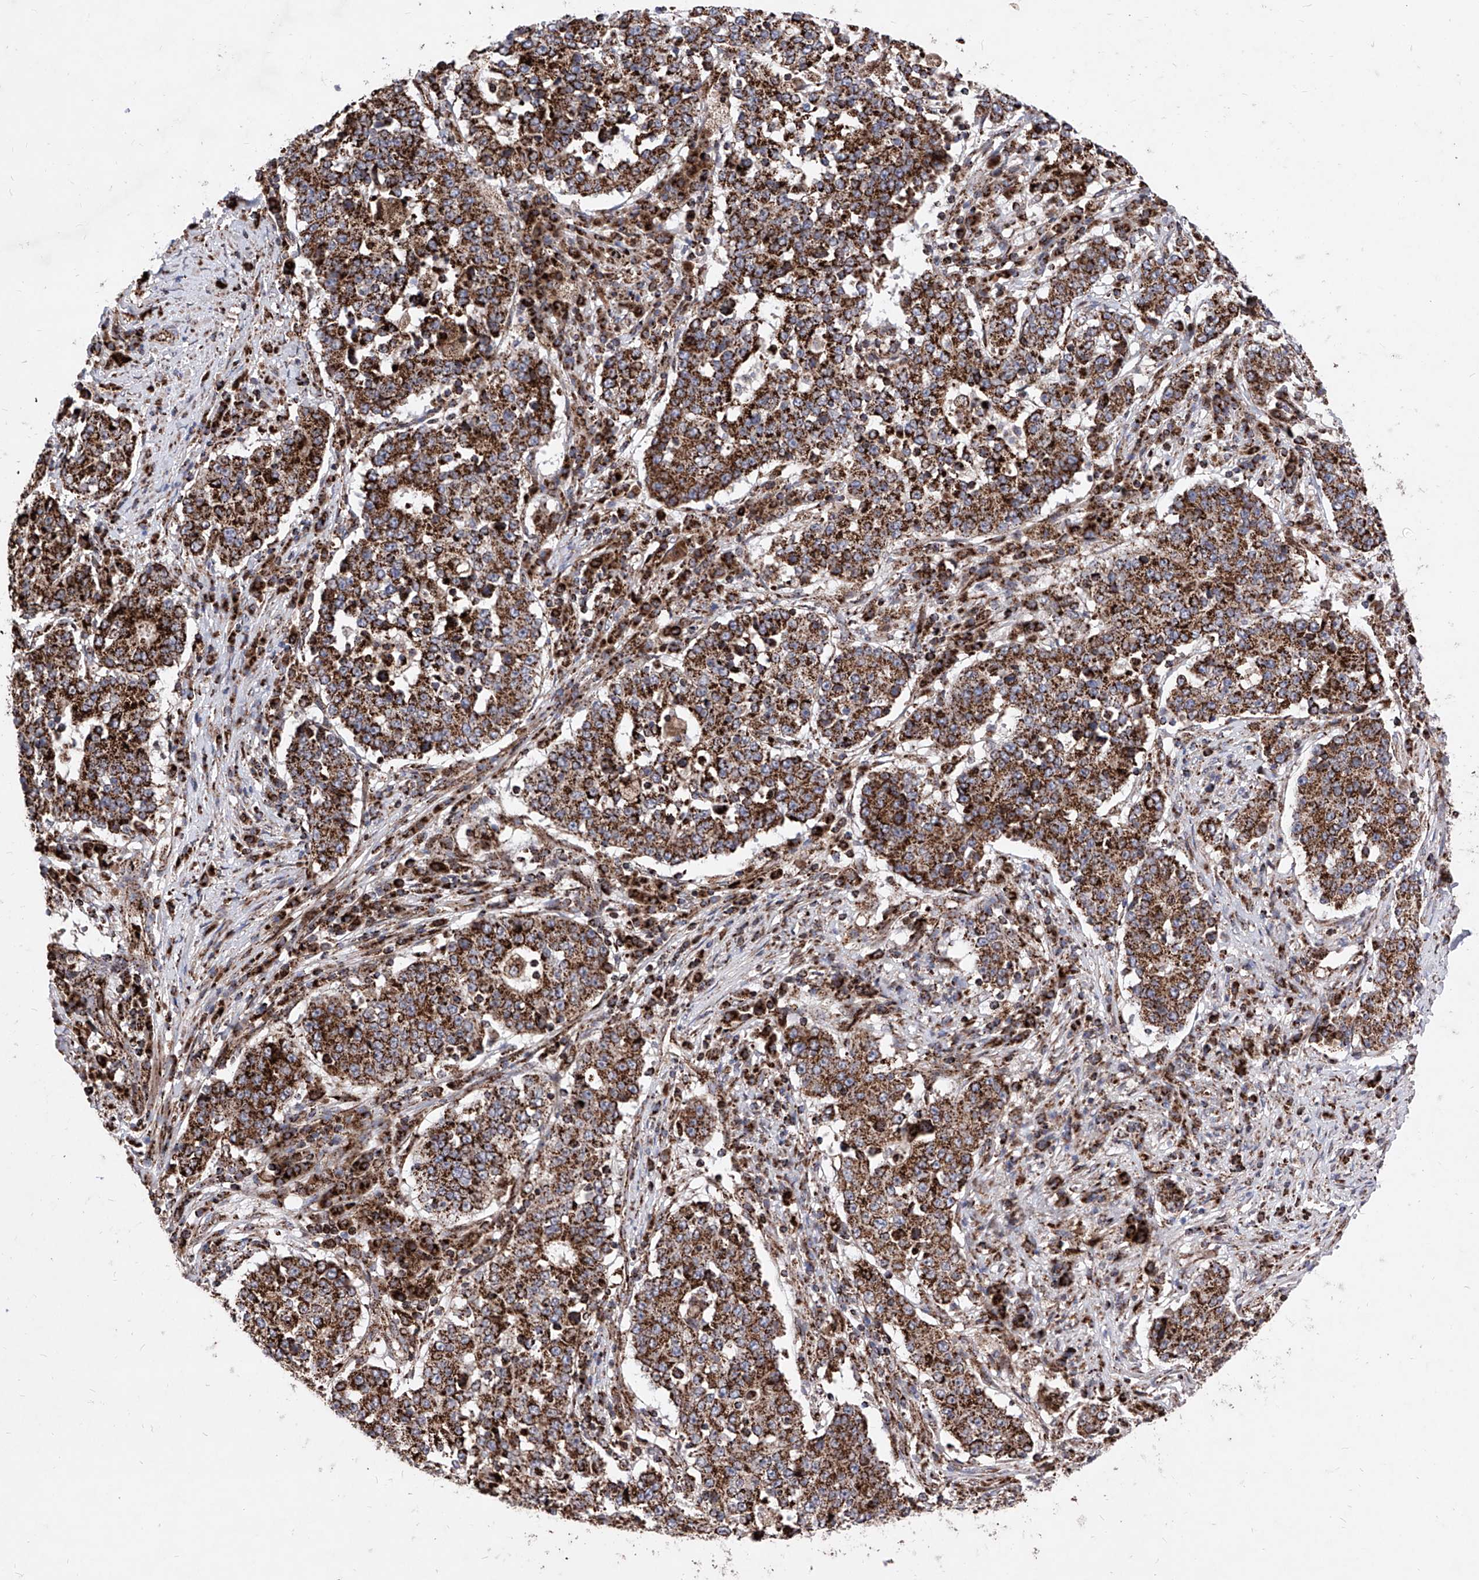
{"staining": {"intensity": "strong", "quantity": ">75%", "location": "cytoplasmic/membranous"}, "tissue": "stomach cancer", "cell_type": "Tumor cells", "image_type": "cancer", "snomed": [{"axis": "morphology", "description": "Adenocarcinoma, NOS"}, {"axis": "topography", "description": "Stomach"}], "caption": "Strong cytoplasmic/membranous protein staining is appreciated in about >75% of tumor cells in stomach adenocarcinoma.", "gene": "SEMA6A", "patient": {"sex": "male", "age": 59}}